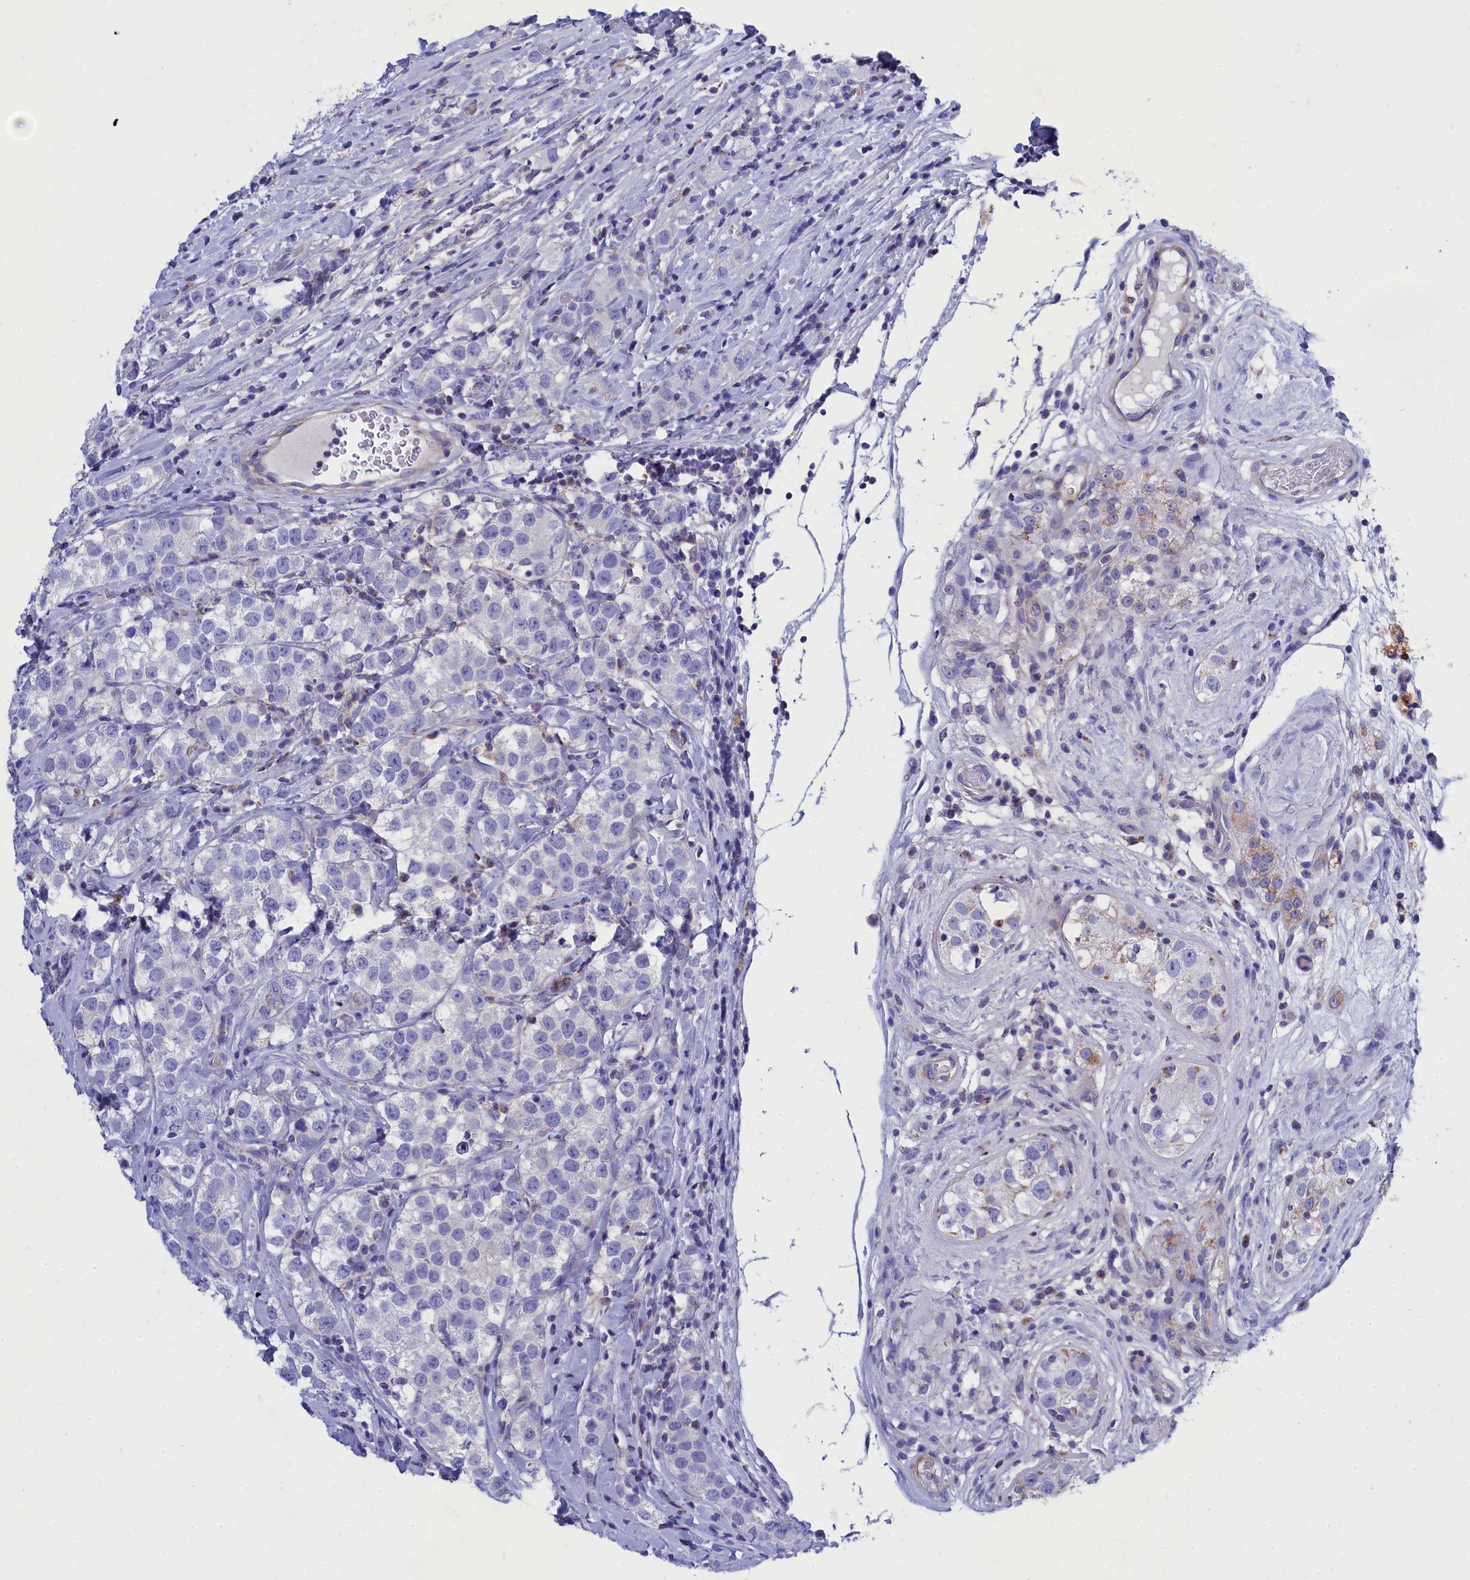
{"staining": {"intensity": "negative", "quantity": "none", "location": "none"}, "tissue": "testis cancer", "cell_type": "Tumor cells", "image_type": "cancer", "snomed": [{"axis": "morphology", "description": "Seminoma, NOS"}, {"axis": "topography", "description": "Testis"}], "caption": "Testis cancer was stained to show a protein in brown. There is no significant expression in tumor cells.", "gene": "CCRL2", "patient": {"sex": "male", "age": 34}}